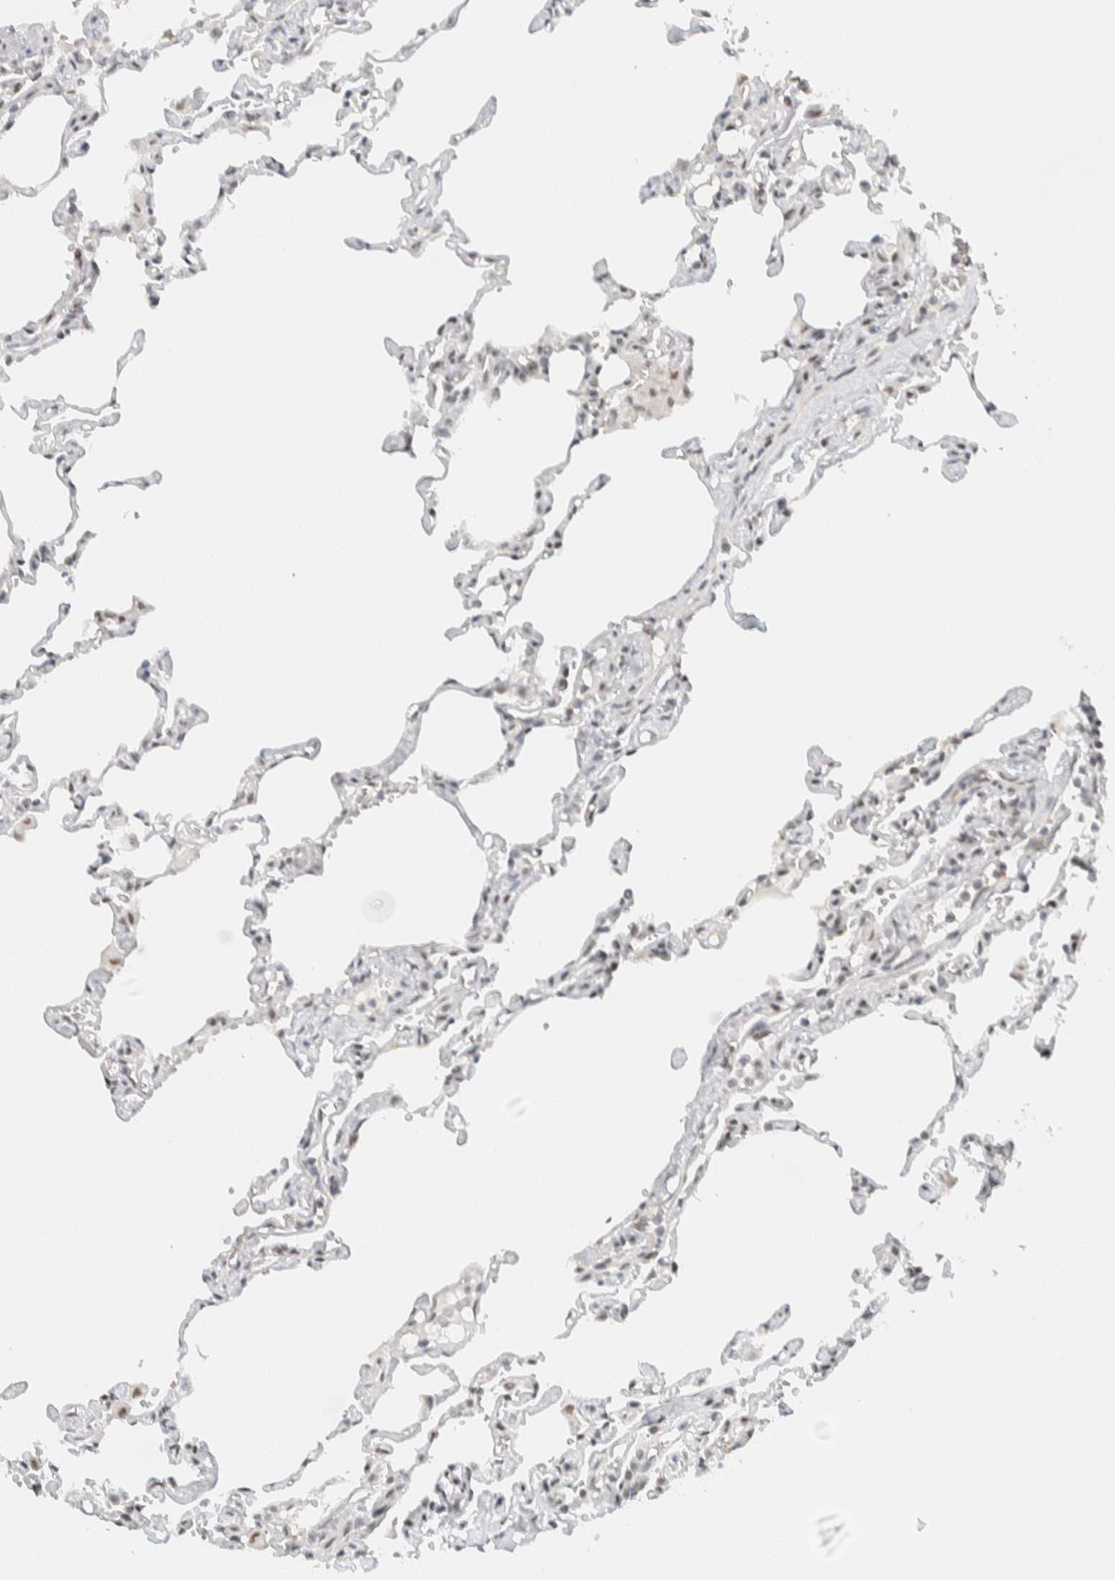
{"staining": {"intensity": "weak", "quantity": "25%-75%", "location": "nuclear"}, "tissue": "lung", "cell_type": "Alveolar cells", "image_type": "normal", "snomed": [{"axis": "morphology", "description": "Normal tissue, NOS"}, {"axis": "topography", "description": "Lung"}], "caption": "Immunohistochemistry photomicrograph of normal human lung stained for a protein (brown), which reveals low levels of weak nuclear staining in approximately 25%-75% of alveolar cells.", "gene": "ZNF683", "patient": {"sex": "male", "age": 21}}